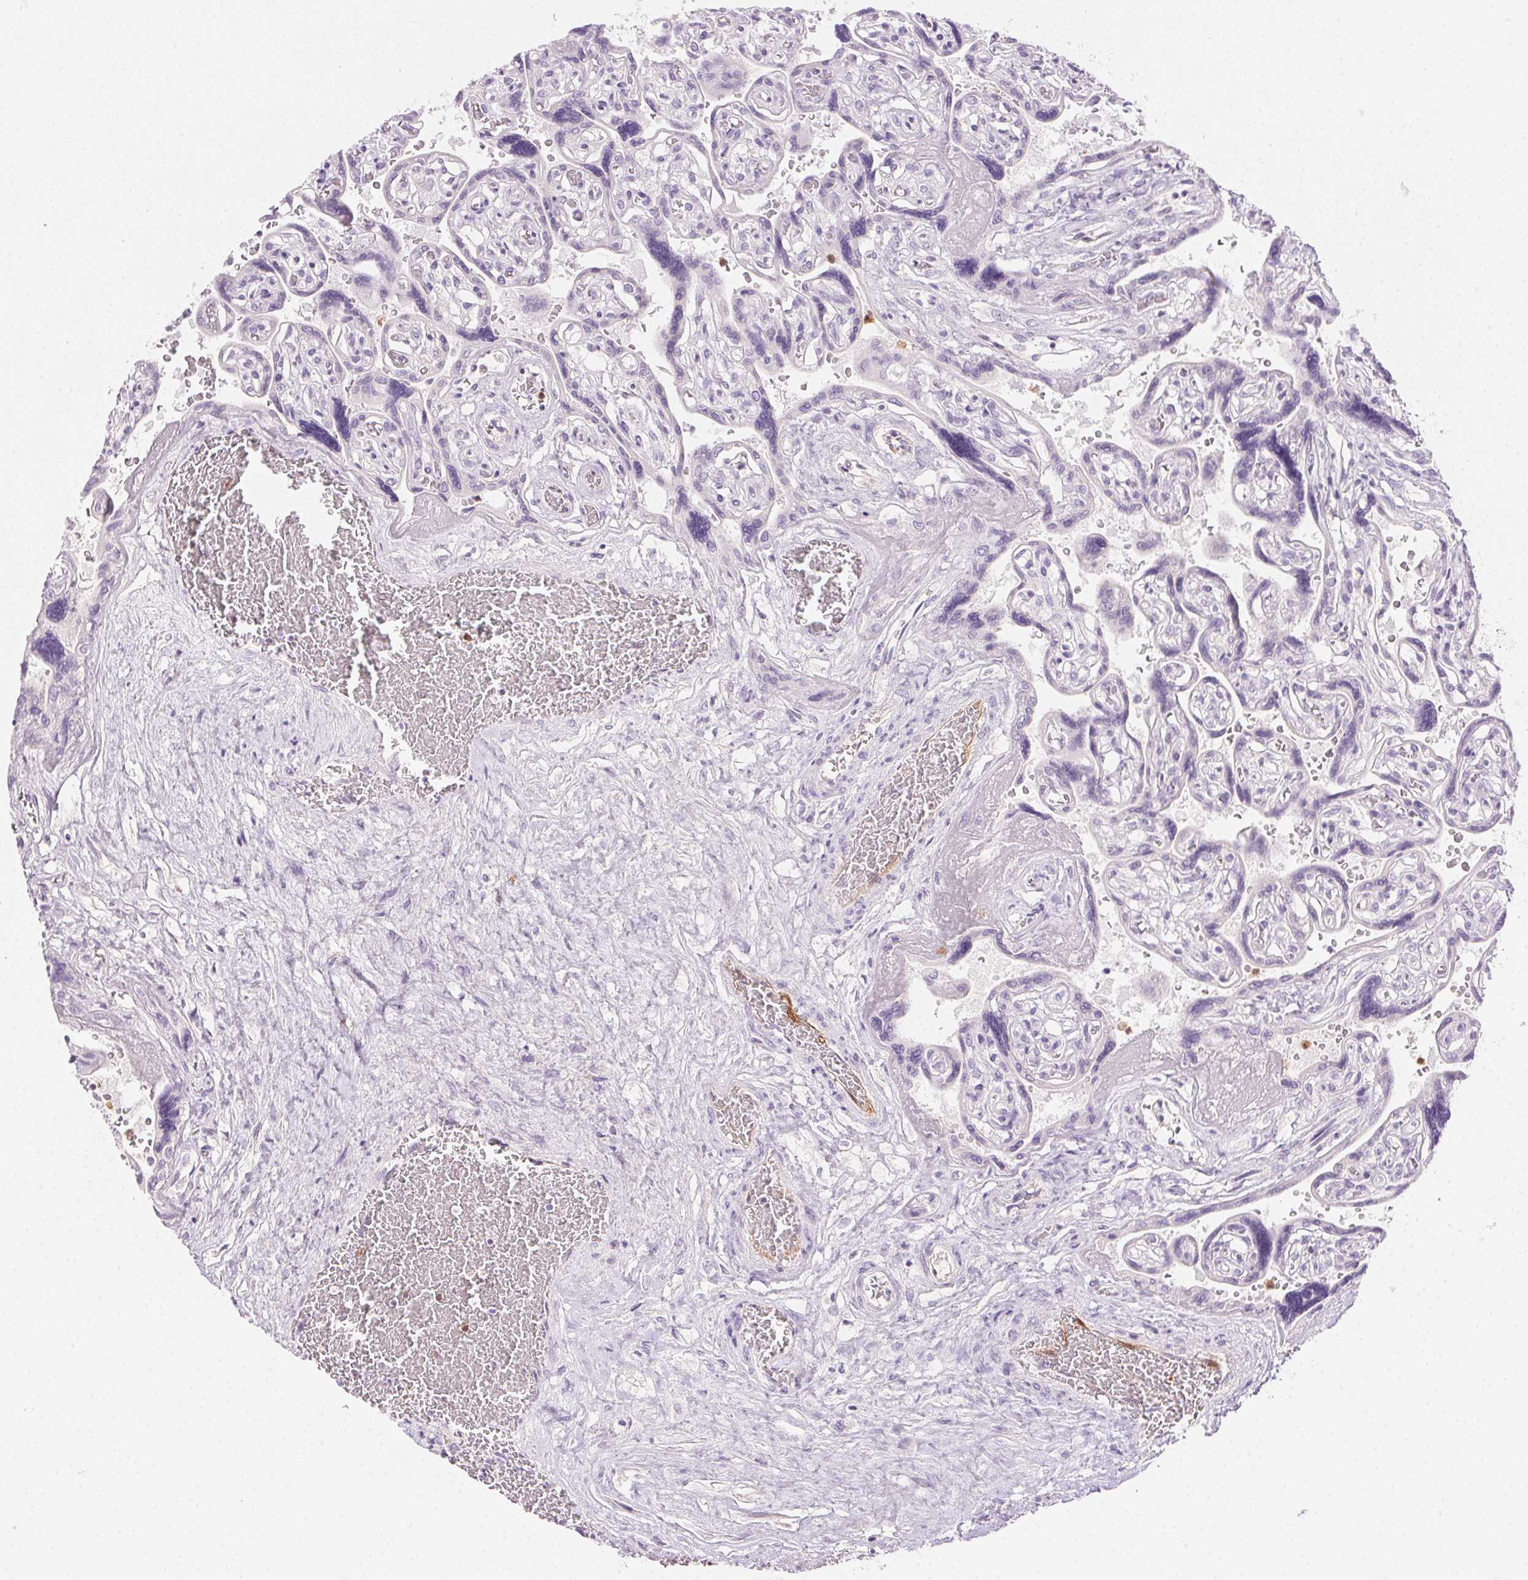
{"staining": {"intensity": "negative", "quantity": "none", "location": "none"}, "tissue": "placenta", "cell_type": "Decidual cells", "image_type": "normal", "snomed": [{"axis": "morphology", "description": "Normal tissue, NOS"}, {"axis": "topography", "description": "Placenta"}], "caption": "Placenta stained for a protein using IHC demonstrates no staining decidual cells.", "gene": "TMEM45A", "patient": {"sex": "female", "age": 32}}